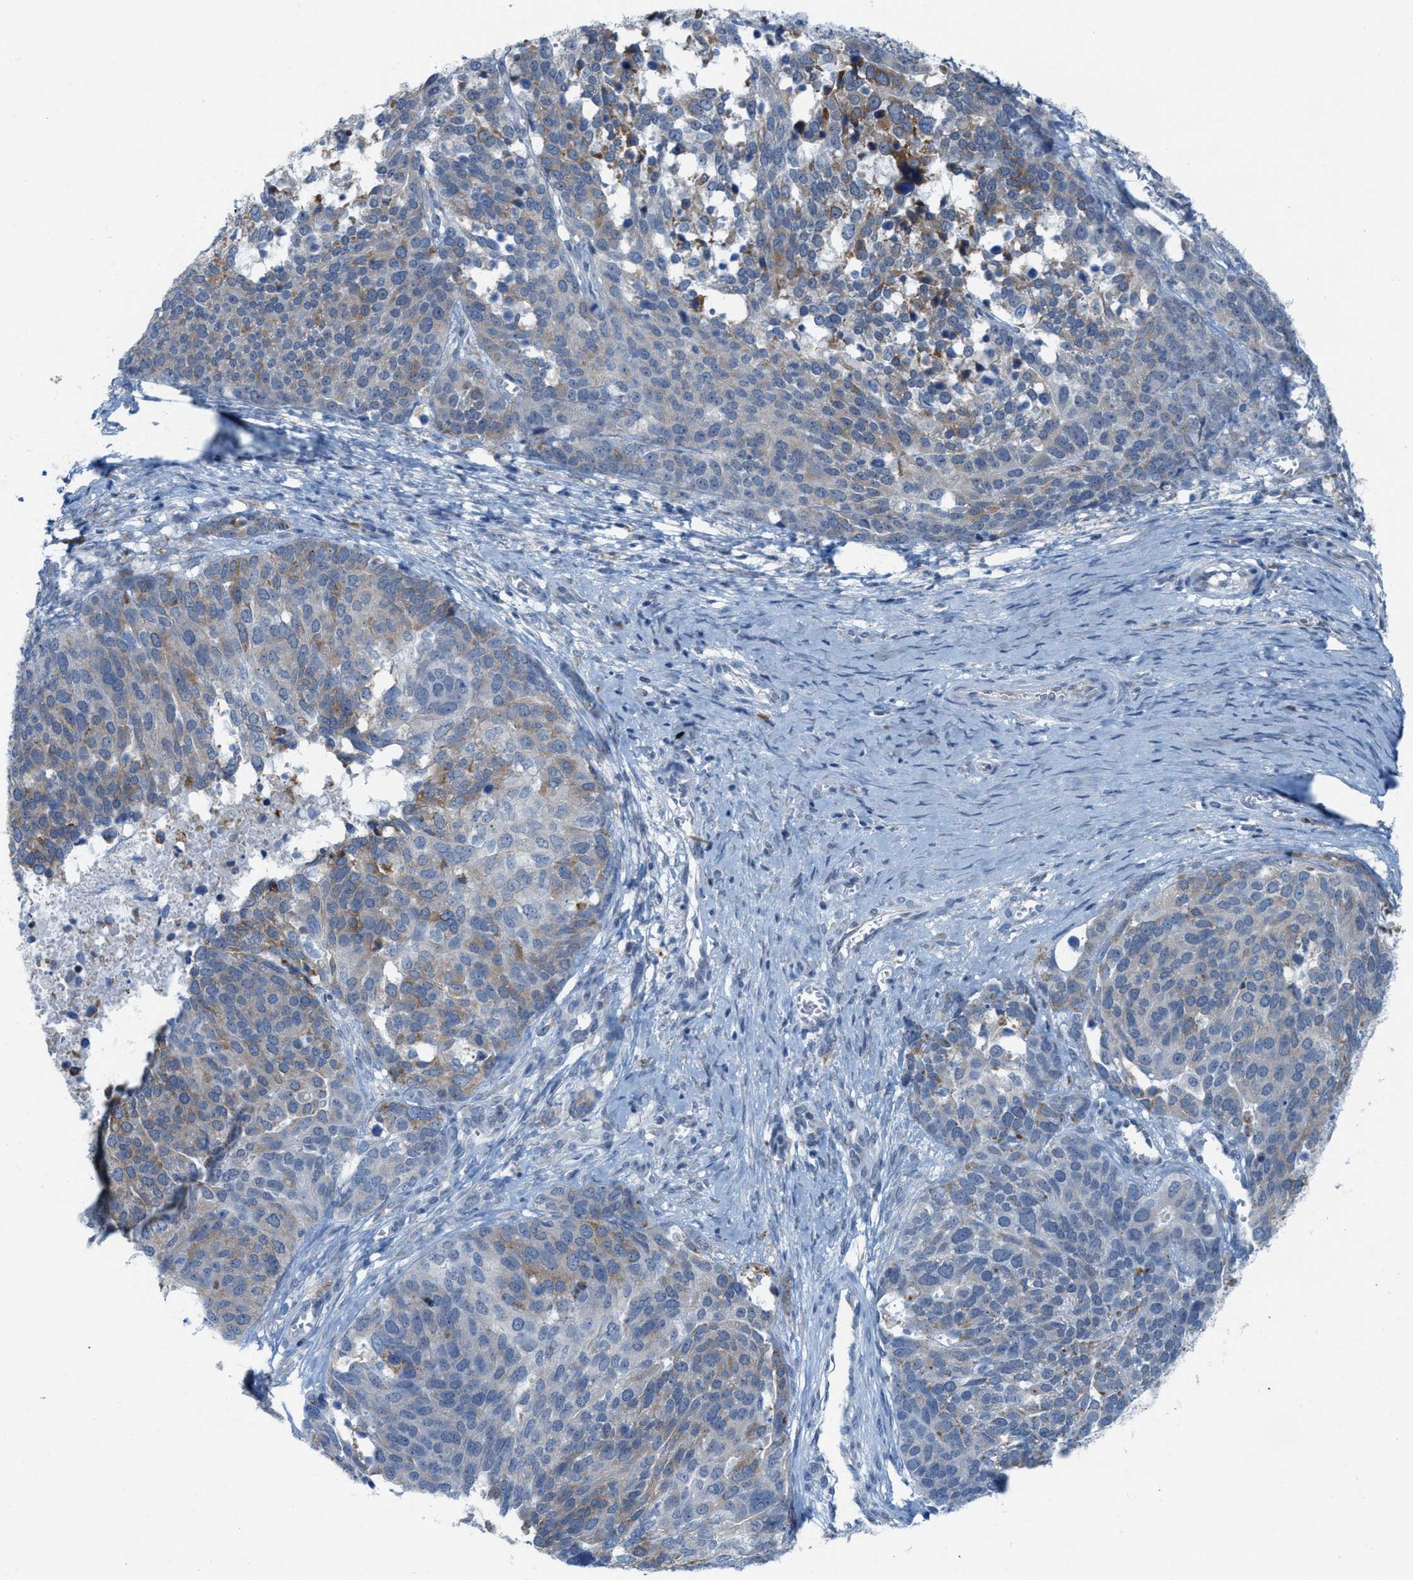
{"staining": {"intensity": "moderate", "quantity": "25%-75%", "location": "cytoplasmic/membranous"}, "tissue": "ovarian cancer", "cell_type": "Tumor cells", "image_type": "cancer", "snomed": [{"axis": "morphology", "description": "Cystadenocarcinoma, serous, NOS"}, {"axis": "topography", "description": "Ovary"}], "caption": "The immunohistochemical stain highlights moderate cytoplasmic/membranous positivity in tumor cells of ovarian cancer tissue.", "gene": "KIFC3", "patient": {"sex": "female", "age": 44}}